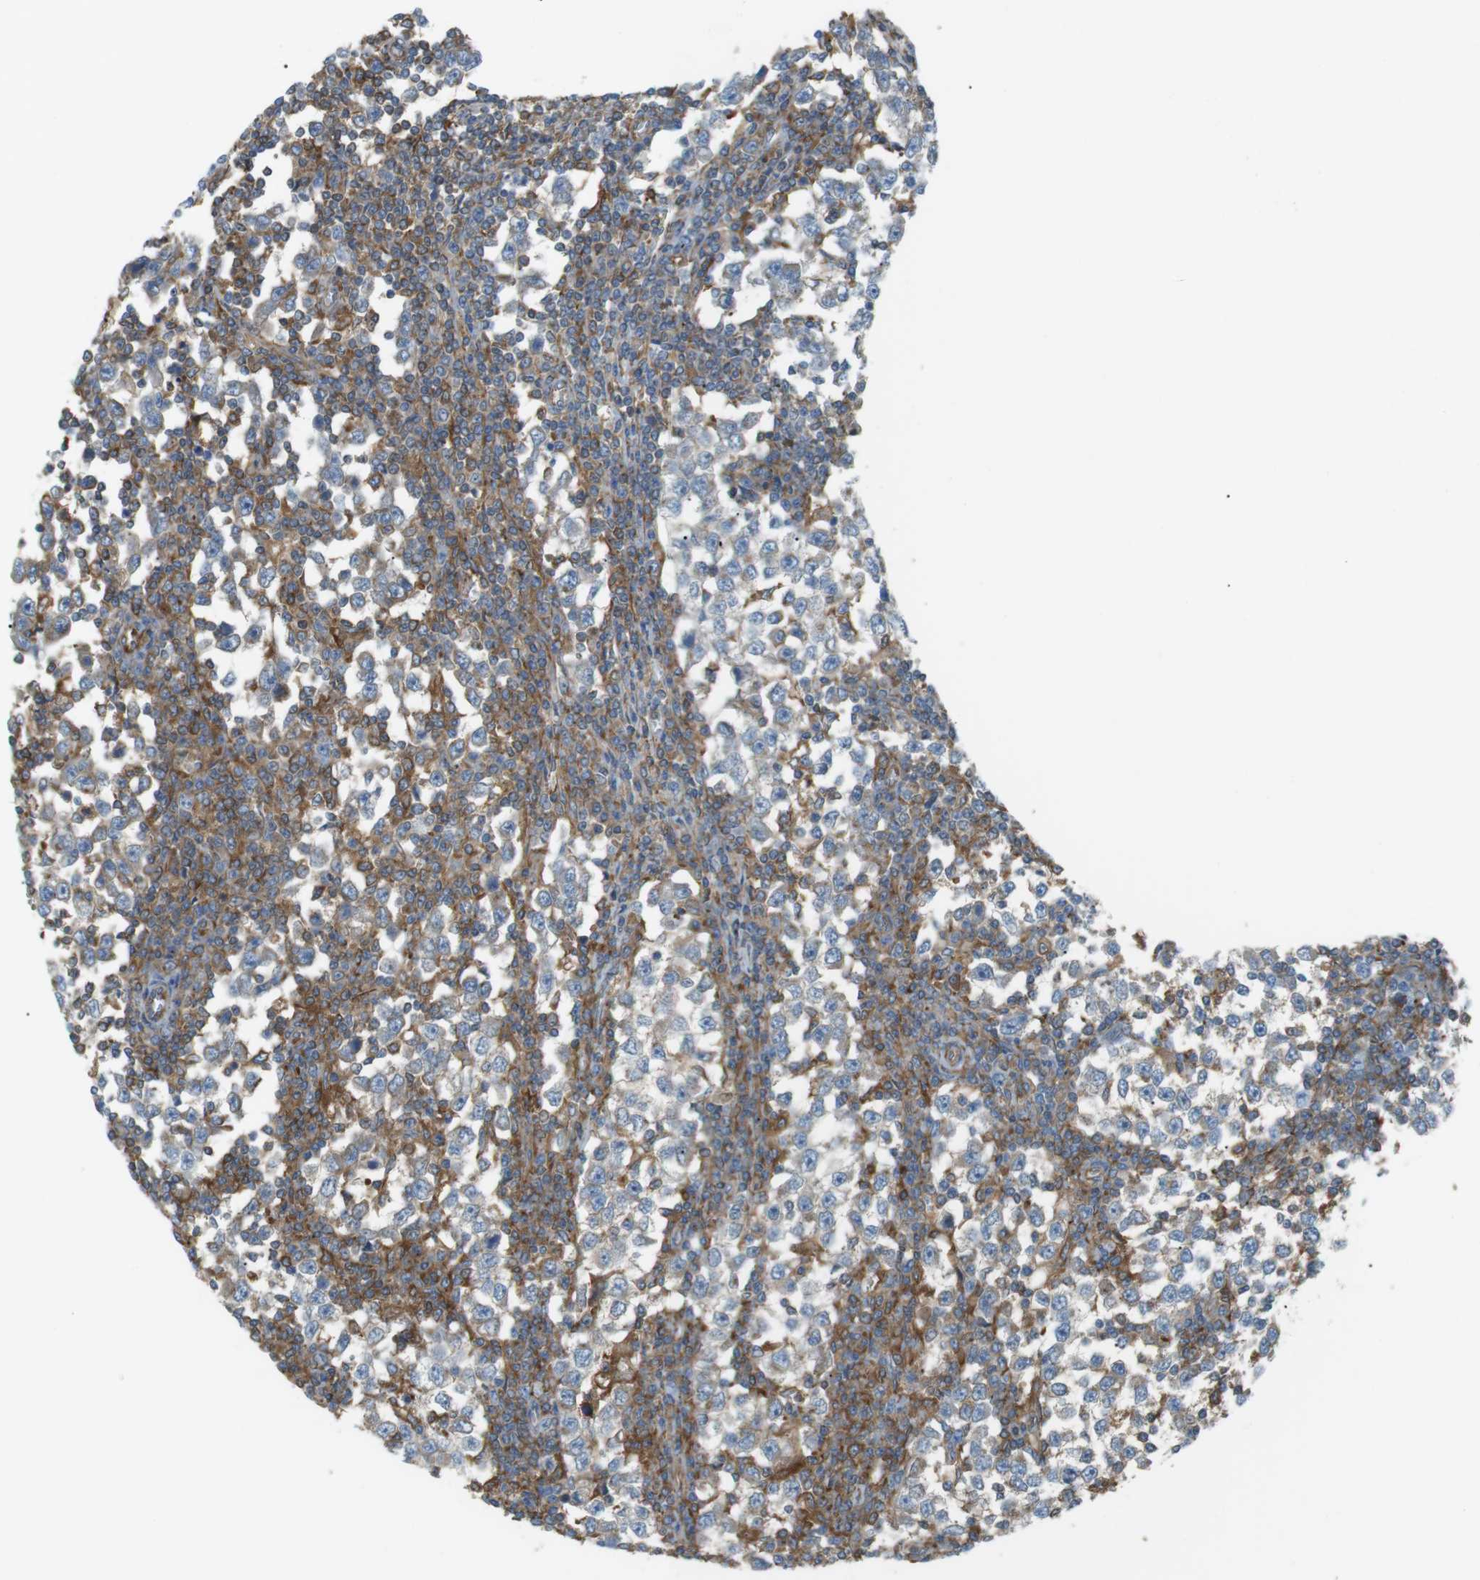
{"staining": {"intensity": "weak", "quantity": "25%-75%", "location": "cytoplasmic/membranous"}, "tissue": "testis cancer", "cell_type": "Tumor cells", "image_type": "cancer", "snomed": [{"axis": "morphology", "description": "Seminoma, NOS"}, {"axis": "topography", "description": "Testis"}], "caption": "A low amount of weak cytoplasmic/membranous staining is identified in about 25%-75% of tumor cells in testis seminoma tissue.", "gene": "PEPD", "patient": {"sex": "male", "age": 65}}